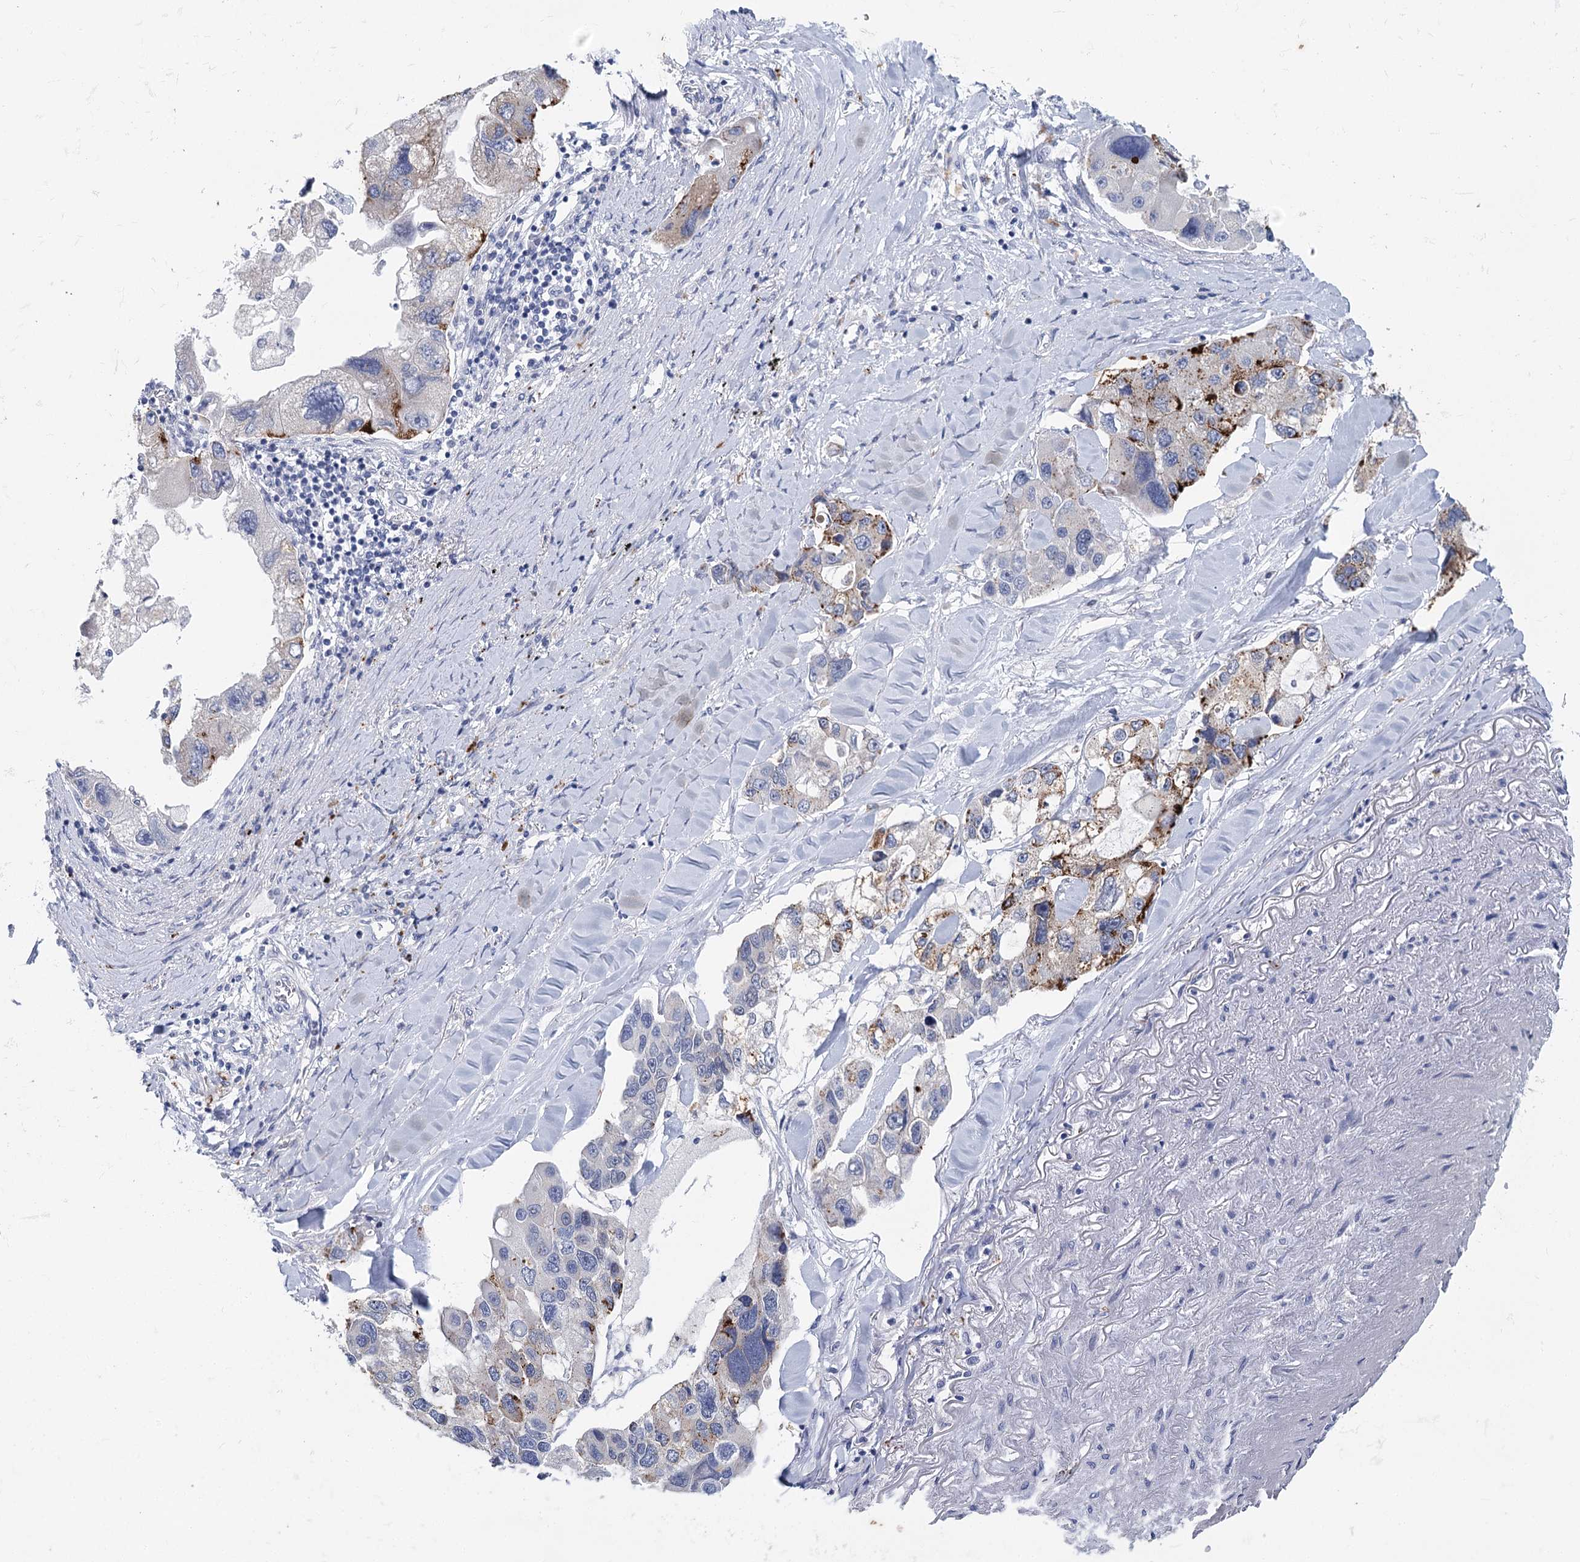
{"staining": {"intensity": "moderate", "quantity": "<25%", "location": "cytoplasmic/membranous"}, "tissue": "lung cancer", "cell_type": "Tumor cells", "image_type": "cancer", "snomed": [{"axis": "morphology", "description": "Adenocarcinoma, NOS"}, {"axis": "topography", "description": "Lung"}], "caption": "High-power microscopy captured an immunohistochemistry (IHC) image of lung cancer (adenocarcinoma), revealing moderate cytoplasmic/membranous positivity in approximately <25% of tumor cells.", "gene": "METTL7B", "patient": {"sex": "female", "age": 54}}